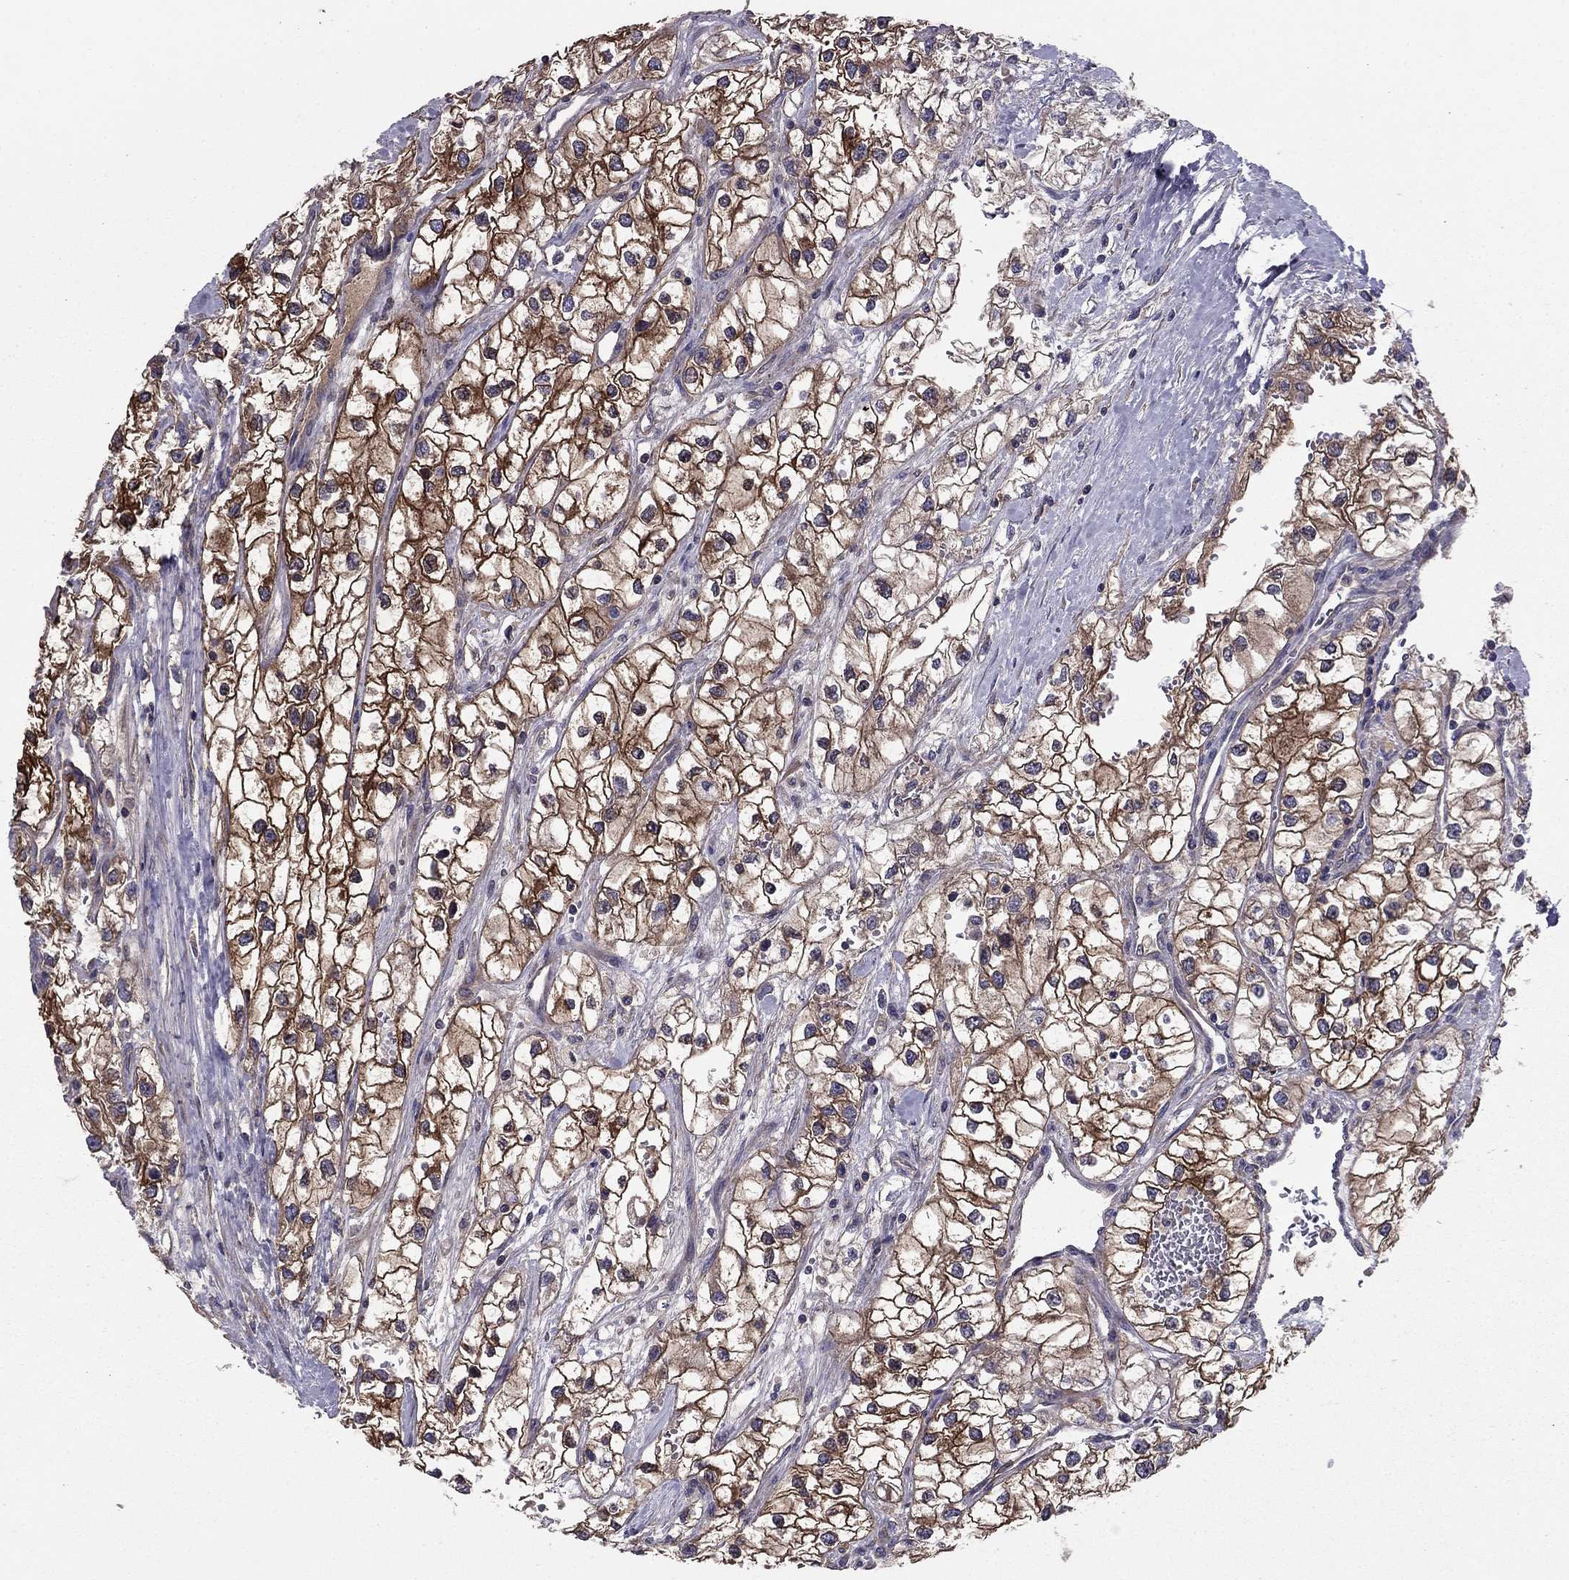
{"staining": {"intensity": "strong", "quantity": ">75%", "location": "cytoplasmic/membranous"}, "tissue": "renal cancer", "cell_type": "Tumor cells", "image_type": "cancer", "snomed": [{"axis": "morphology", "description": "Adenocarcinoma, NOS"}, {"axis": "topography", "description": "Kidney"}], "caption": "A photomicrograph of human renal adenocarcinoma stained for a protein displays strong cytoplasmic/membranous brown staining in tumor cells.", "gene": "SHMT1", "patient": {"sex": "male", "age": 59}}